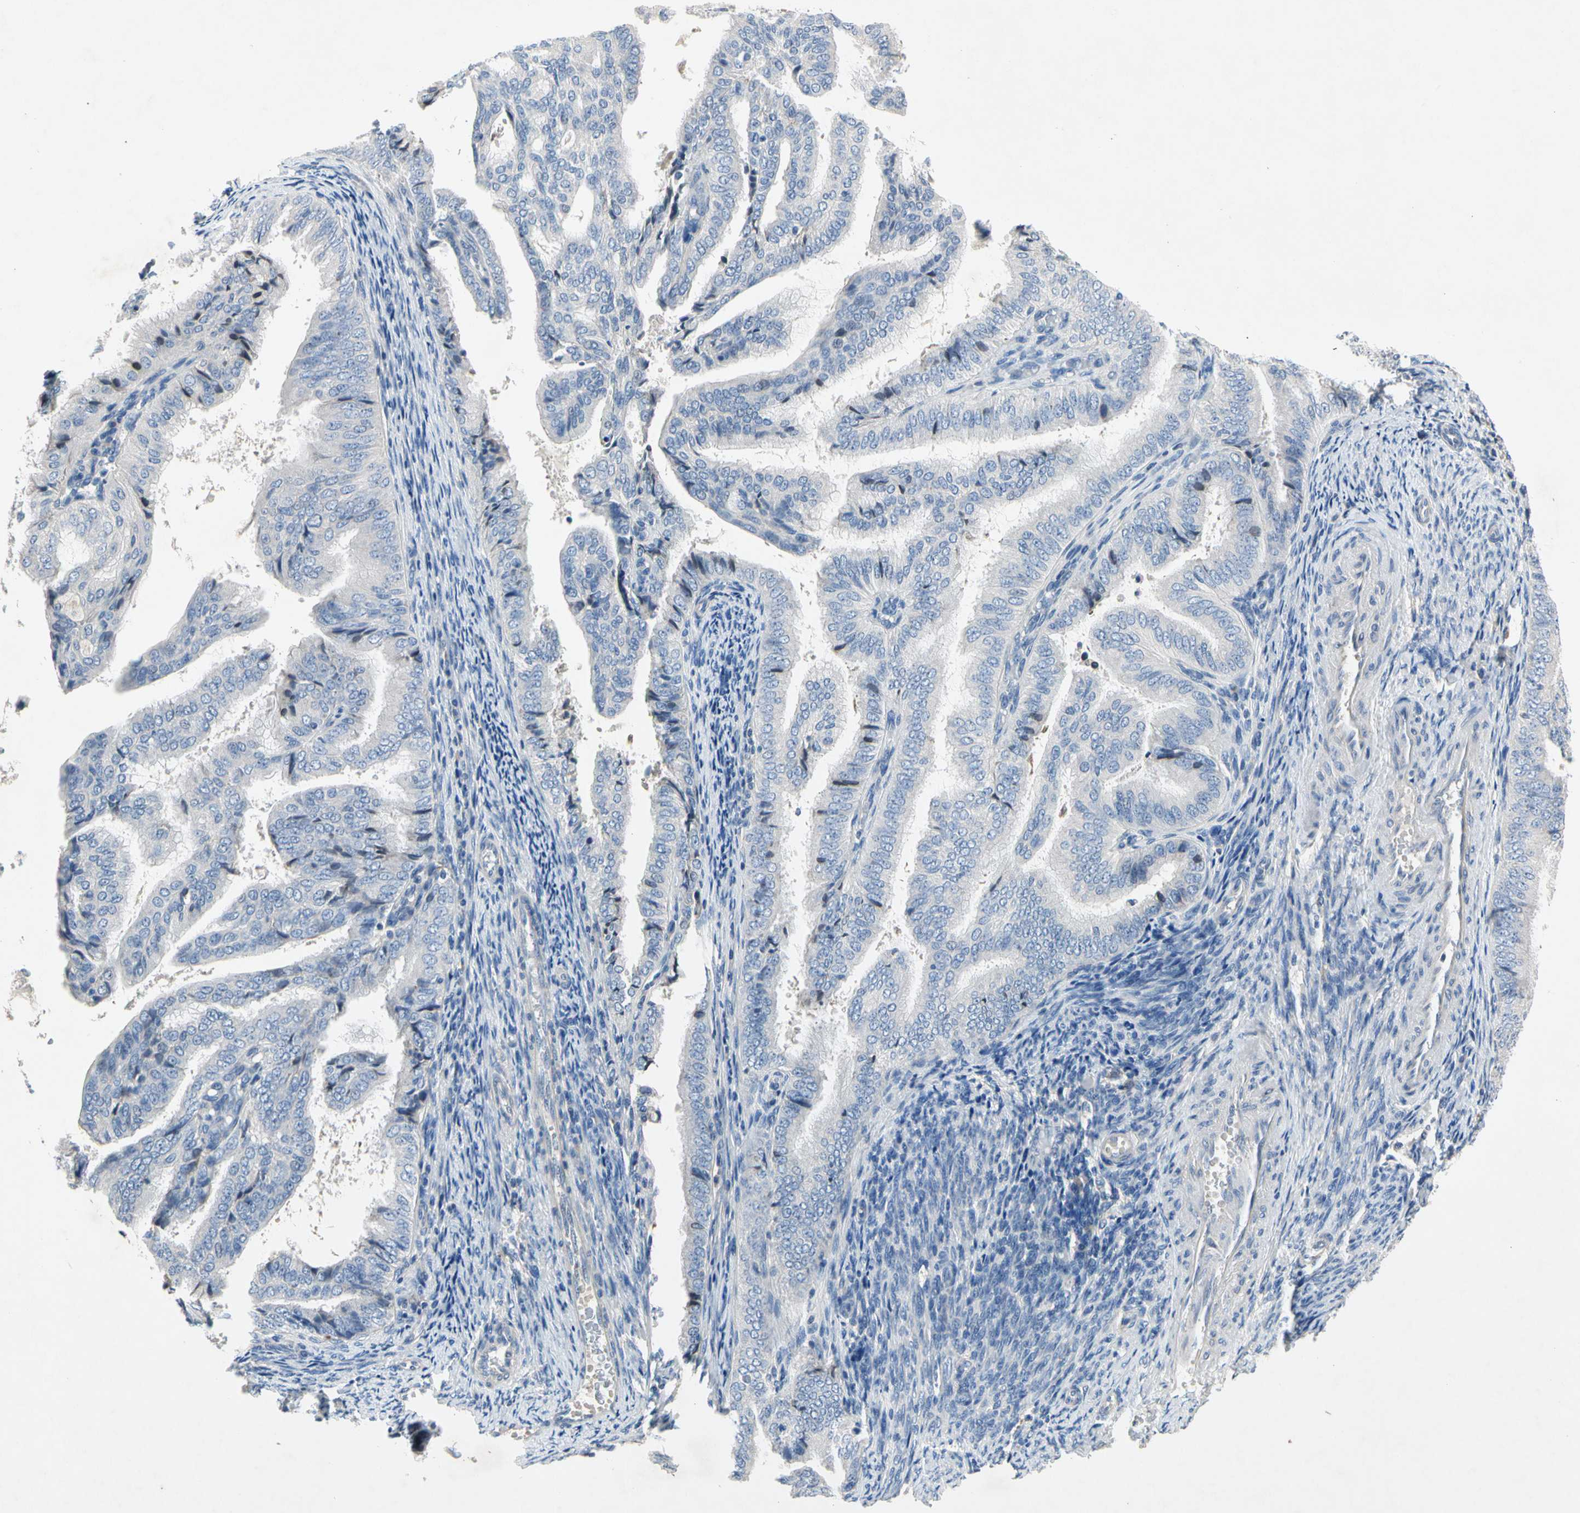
{"staining": {"intensity": "negative", "quantity": "none", "location": "none"}, "tissue": "endometrial cancer", "cell_type": "Tumor cells", "image_type": "cancer", "snomed": [{"axis": "morphology", "description": "Adenocarcinoma, NOS"}, {"axis": "topography", "description": "Endometrium"}], "caption": "Adenocarcinoma (endometrial) was stained to show a protein in brown. There is no significant positivity in tumor cells.", "gene": "GAS6", "patient": {"sex": "female", "age": 58}}